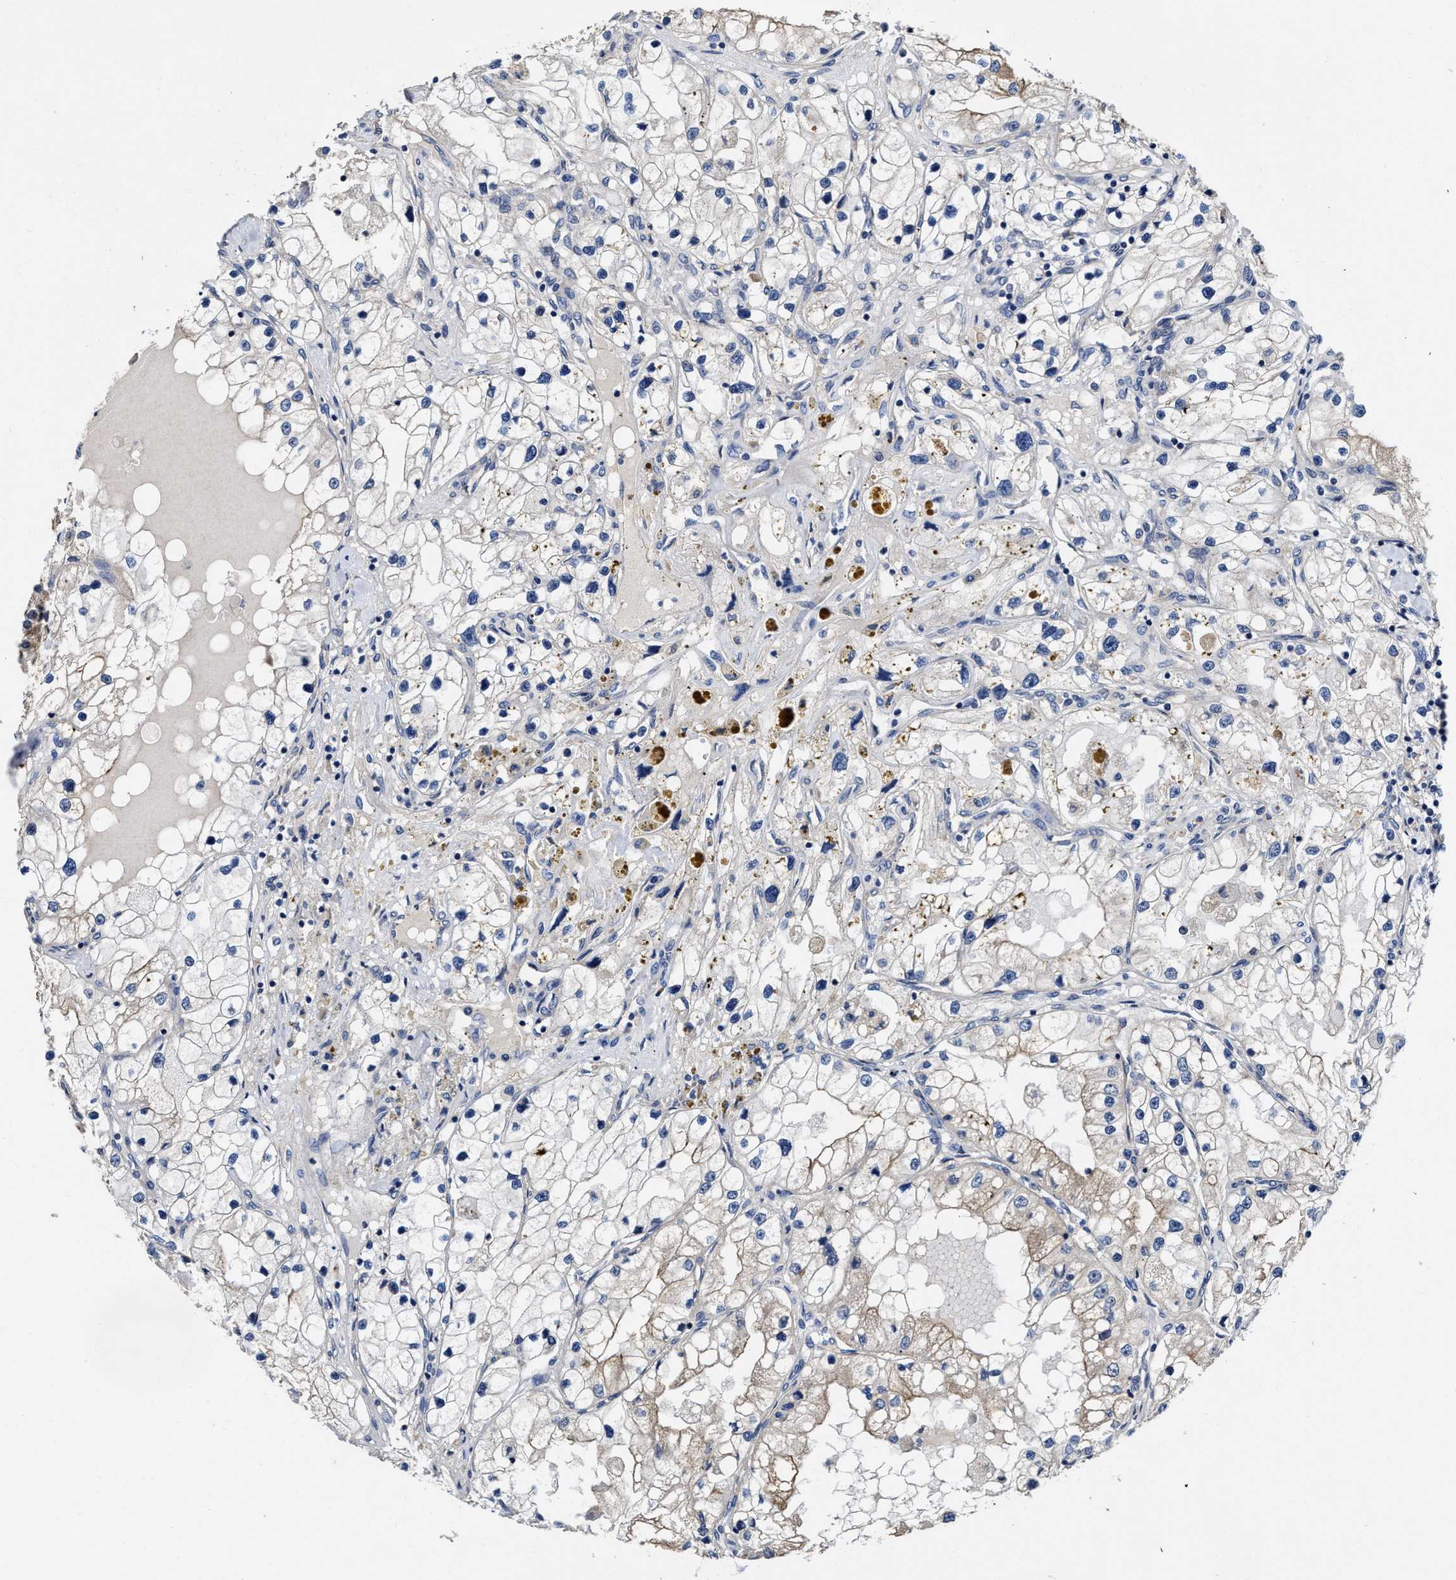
{"staining": {"intensity": "moderate", "quantity": "<25%", "location": "cytoplasmic/membranous"}, "tissue": "renal cancer", "cell_type": "Tumor cells", "image_type": "cancer", "snomed": [{"axis": "morphology", "description": "Adenocarcinoma, NOS"}, {"axis": "topography", "description": "Kidney"}], "caption": "Renal adenocarcinoma was stained to show a protein in brown. There is low levels of moderate cytoplasmic/membranous staining in about <25% of tumor cells. (DAB = brown stain, brightfield microscopy at high magnification).", "gene": "TRAF6", "patient": {"sex": "male", "age": 68}}